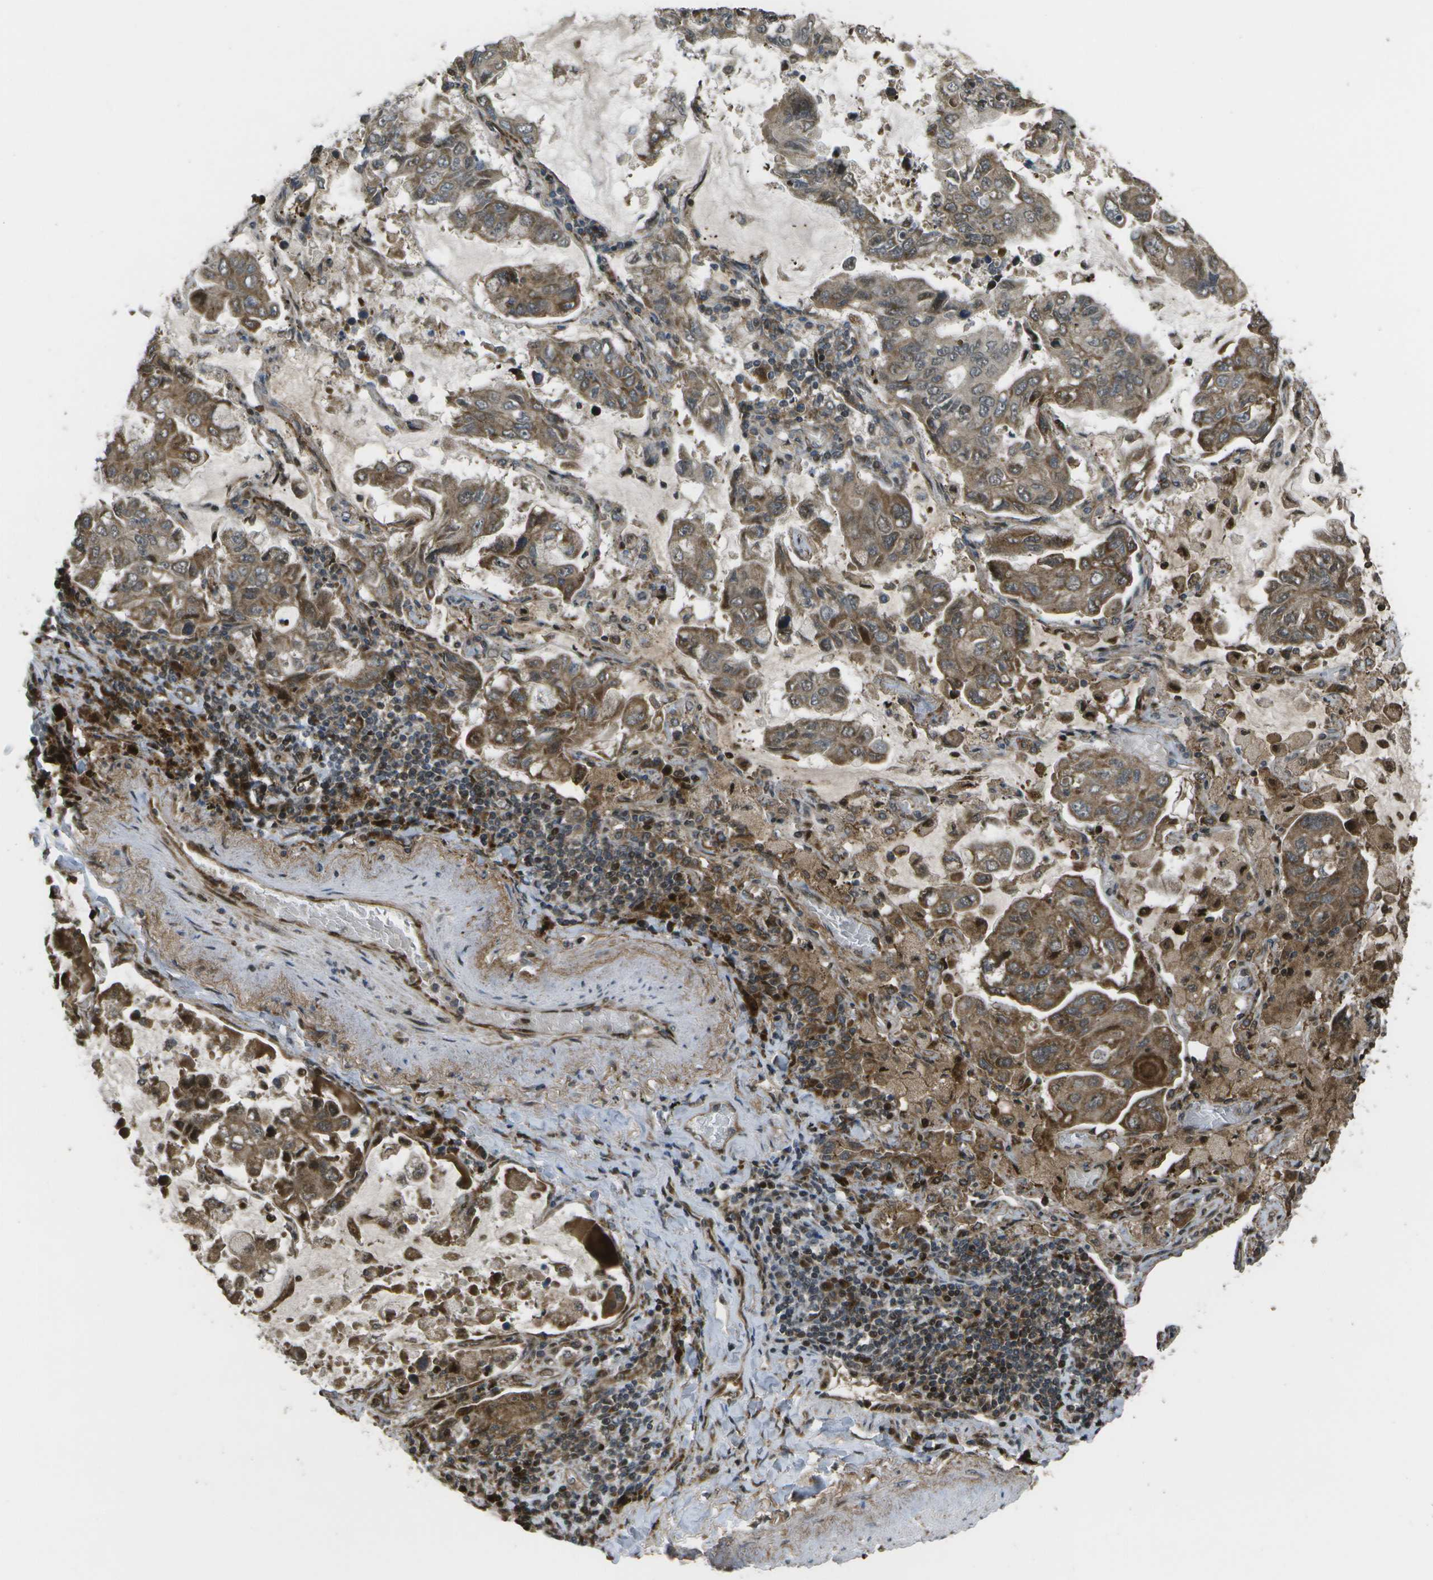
{"staining": {"intensity": "moderate", "quantity": "25%-75%", "location": "cytoplasmic/membranous"}, "tissue": "lung cancer", "cell_type": "Tumor cells", "image_type": "cancer", "snomed": [{"axis": "morphology", "description": "Adenocarcinoma, NOS"}, {"axis": "topography", "description": "Lung"}], "caption": "About 25%-75% of tumor cells in adenocarcinoma (lung) exhibit moderate cytoplasmic/membranous protein positivity as visualized by brown immunohistochemical staining.", "gene": "AXIN2", "patient": {"sex": "male", "age": 64}}